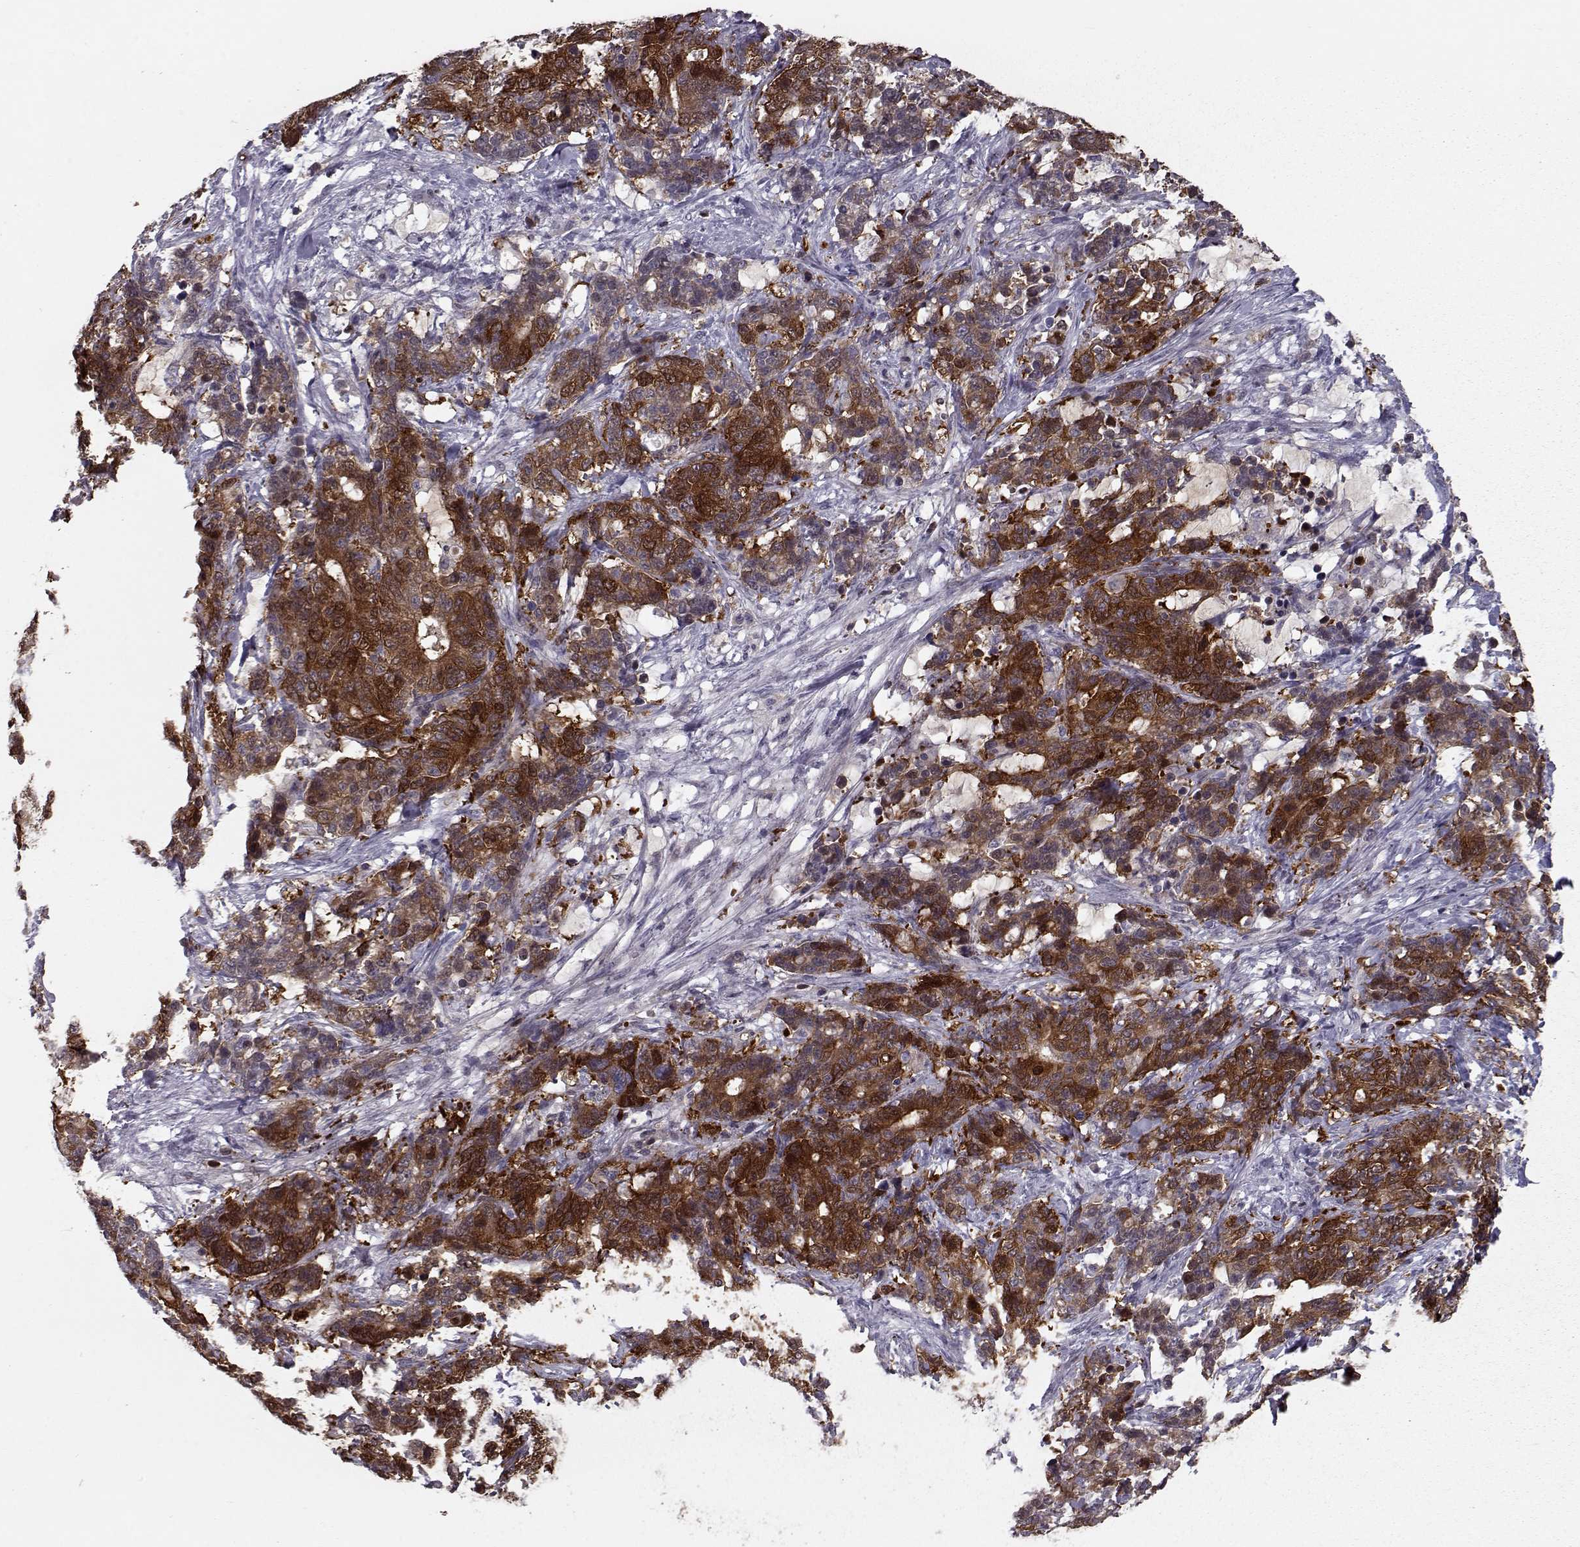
{"staining": {"intensity": "strong", "quantity": ">75%", "location": "cytoplasmic/membranous"}, "tissue": "stomach cancer", "cell_type": "Tumor cells", "image_type": "cancer", "snomed": [{"axis": "morphology", "description": "Normal tissue, NOS"}, {"axis": "morphology", "description": "Adenocarcinoma, NOS"}, {"axis": "topography", "description": "Stomach"}], "caption": "Stomach cancer was stained to show a protein in brown. There is high levels of strong cytoplasmic/membranous positivity in about >75% of tumor cells. (brown staining indicates protein expression, while blue staining denotes nuclei).", "gene": "RANBP1", "patient": {"sex": "female", "age": 64}}